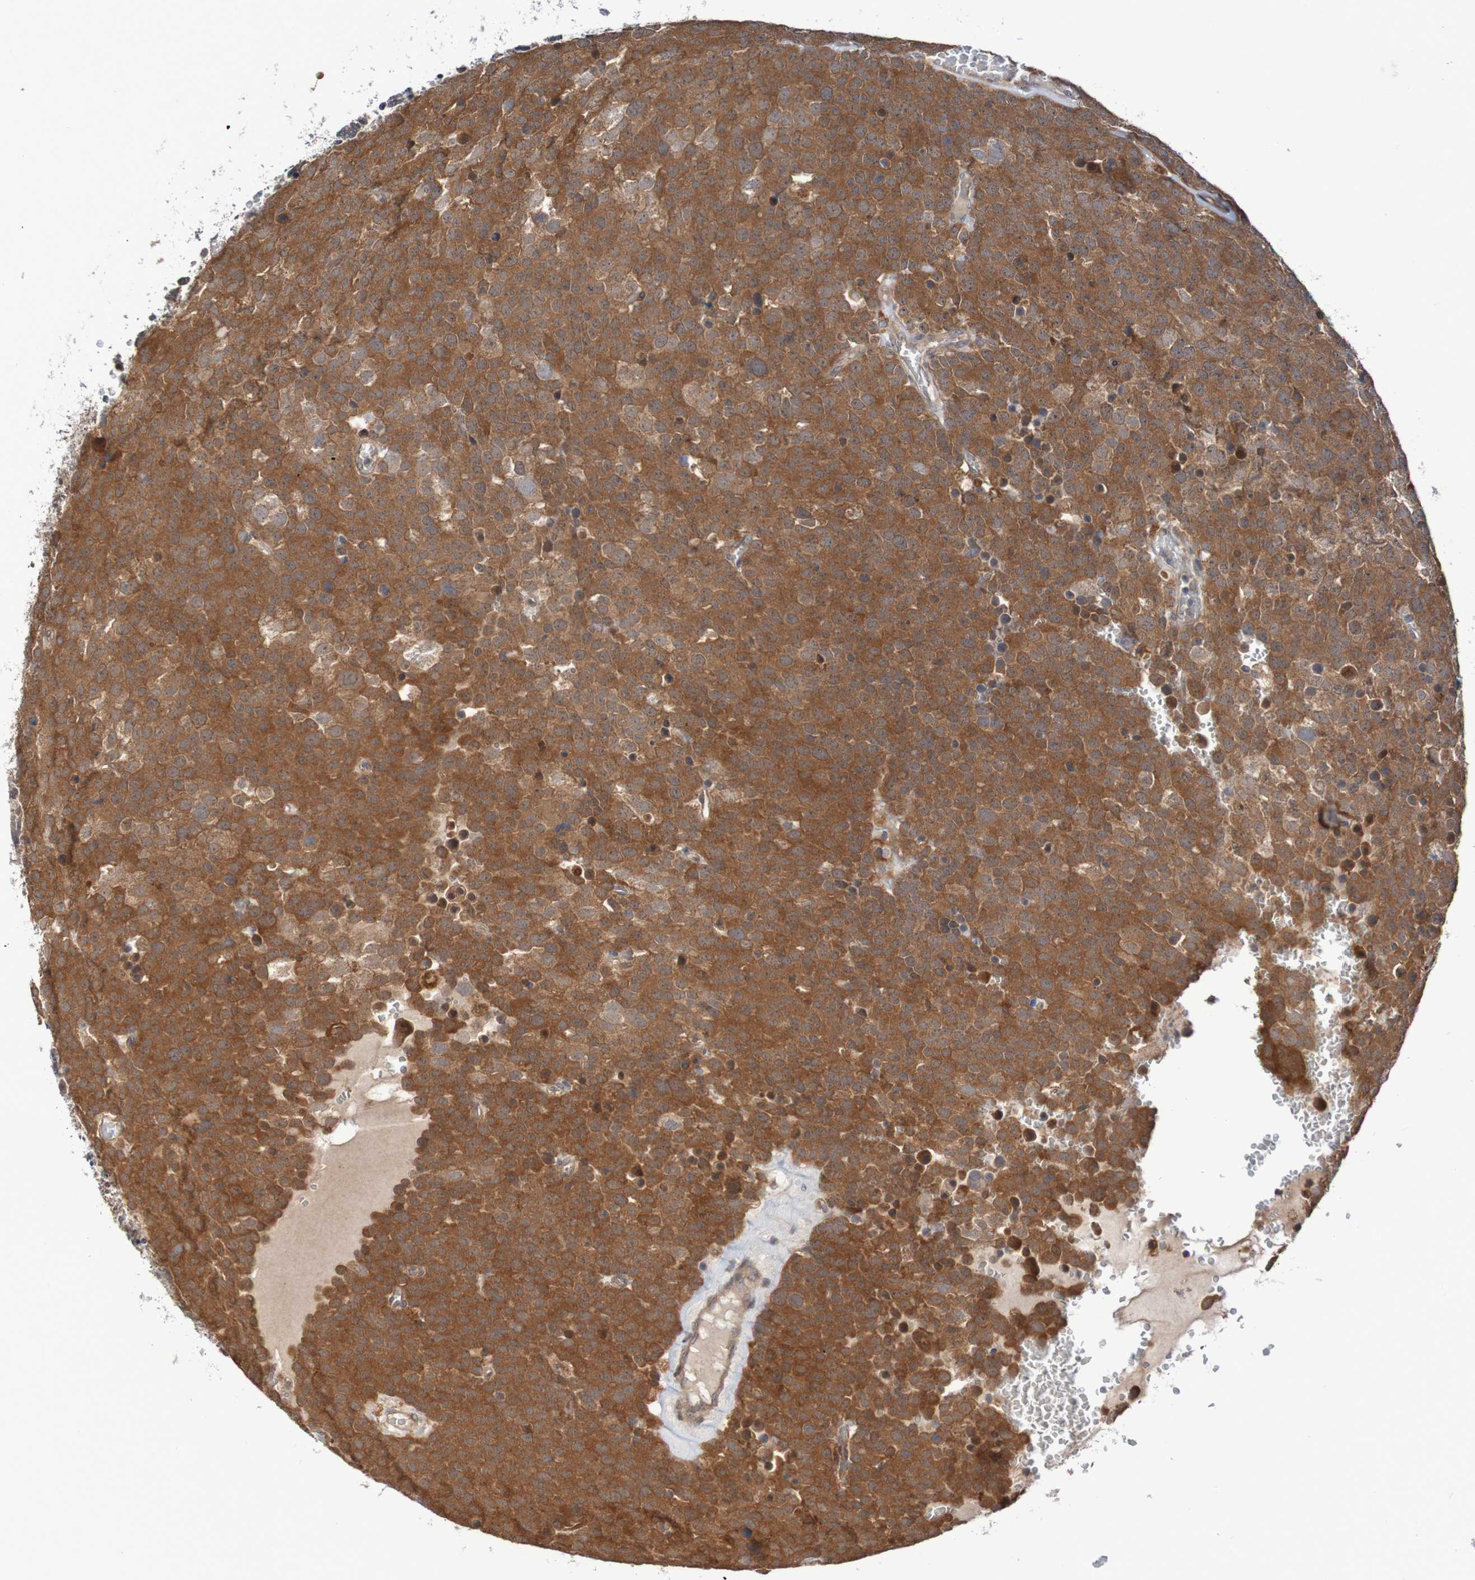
{"staining": {"intensity": "moderate", "quantity": ">75%", "location": "cytoplasmic/membranous"}, "tissue": "testis cancer", "cell_type": "Tumor cells", "image_type": "cancer", "snomed": [{"axis": "morphology", "description": "Seminoma, NOS"}, {"axis": "topography", "description": "Testis"}], "caption": "Testis cancer (seminoma) stained for a protein (brown) demonstrates moderate cytoplasmic/membranous positive expression in approximately >75% of tumor cells.", "gene": "PHPT1", "patient": {"sex": "male", "age": 71}}